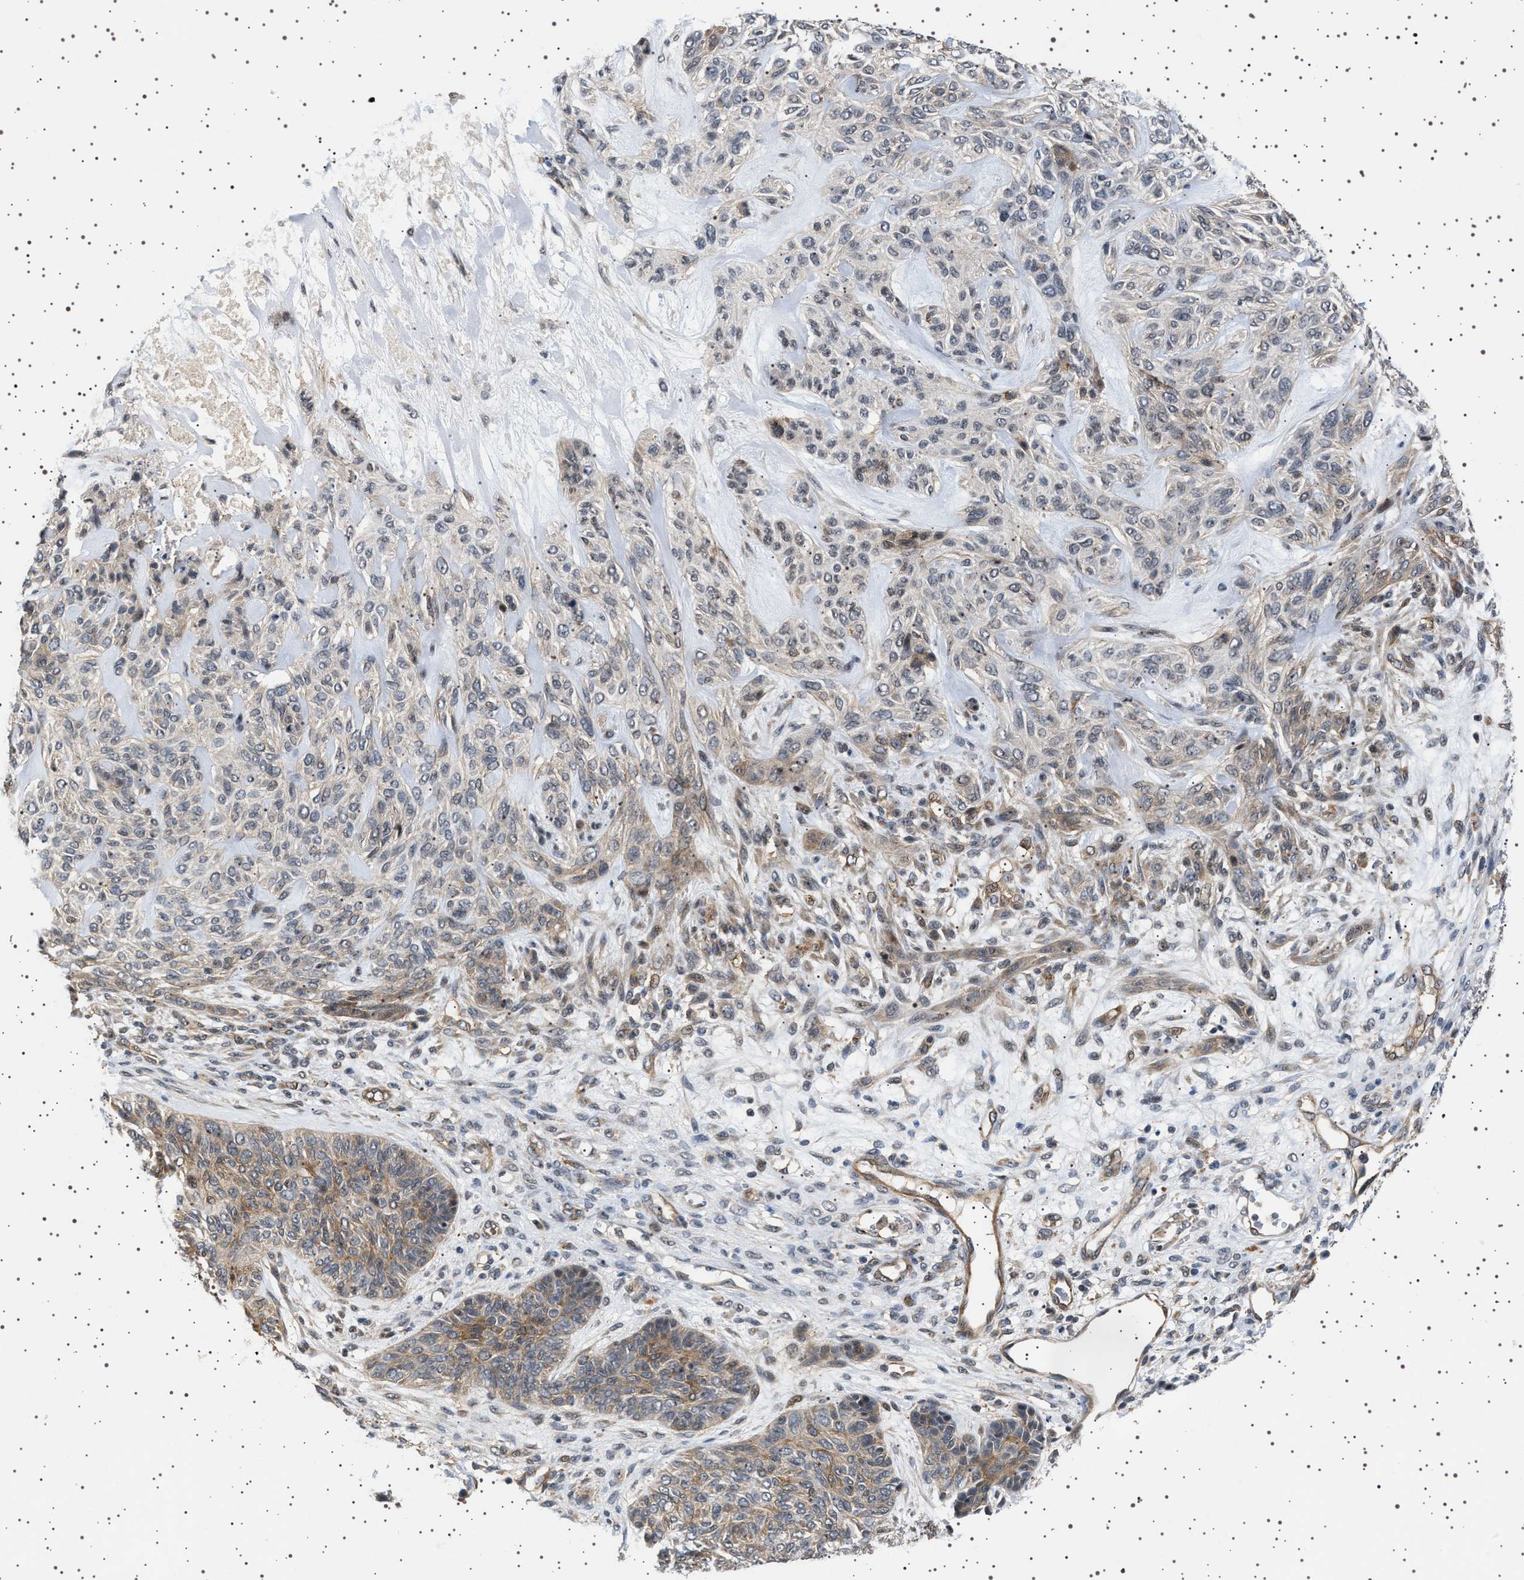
{"staining": {"intensity": "moderate", "quantity": "<25%", "location": "cytoplasmic/membranous"}, "tissue": "skin cancer", "cell_type": "Tumor cells", "image_type": "cancer", "snomed": [{"axis": "morphology", "description": "Basal cell carcinoma"}, {"axis": "topography", "description": "Skin"}], "caption": "Moderate cytoplasmic/membranous positivity is seen in approximately <25% of tumor cells in skin basal cell carcinoma.", "gene": "BAG3", "patient": {"sex": "male", "age": 55}}